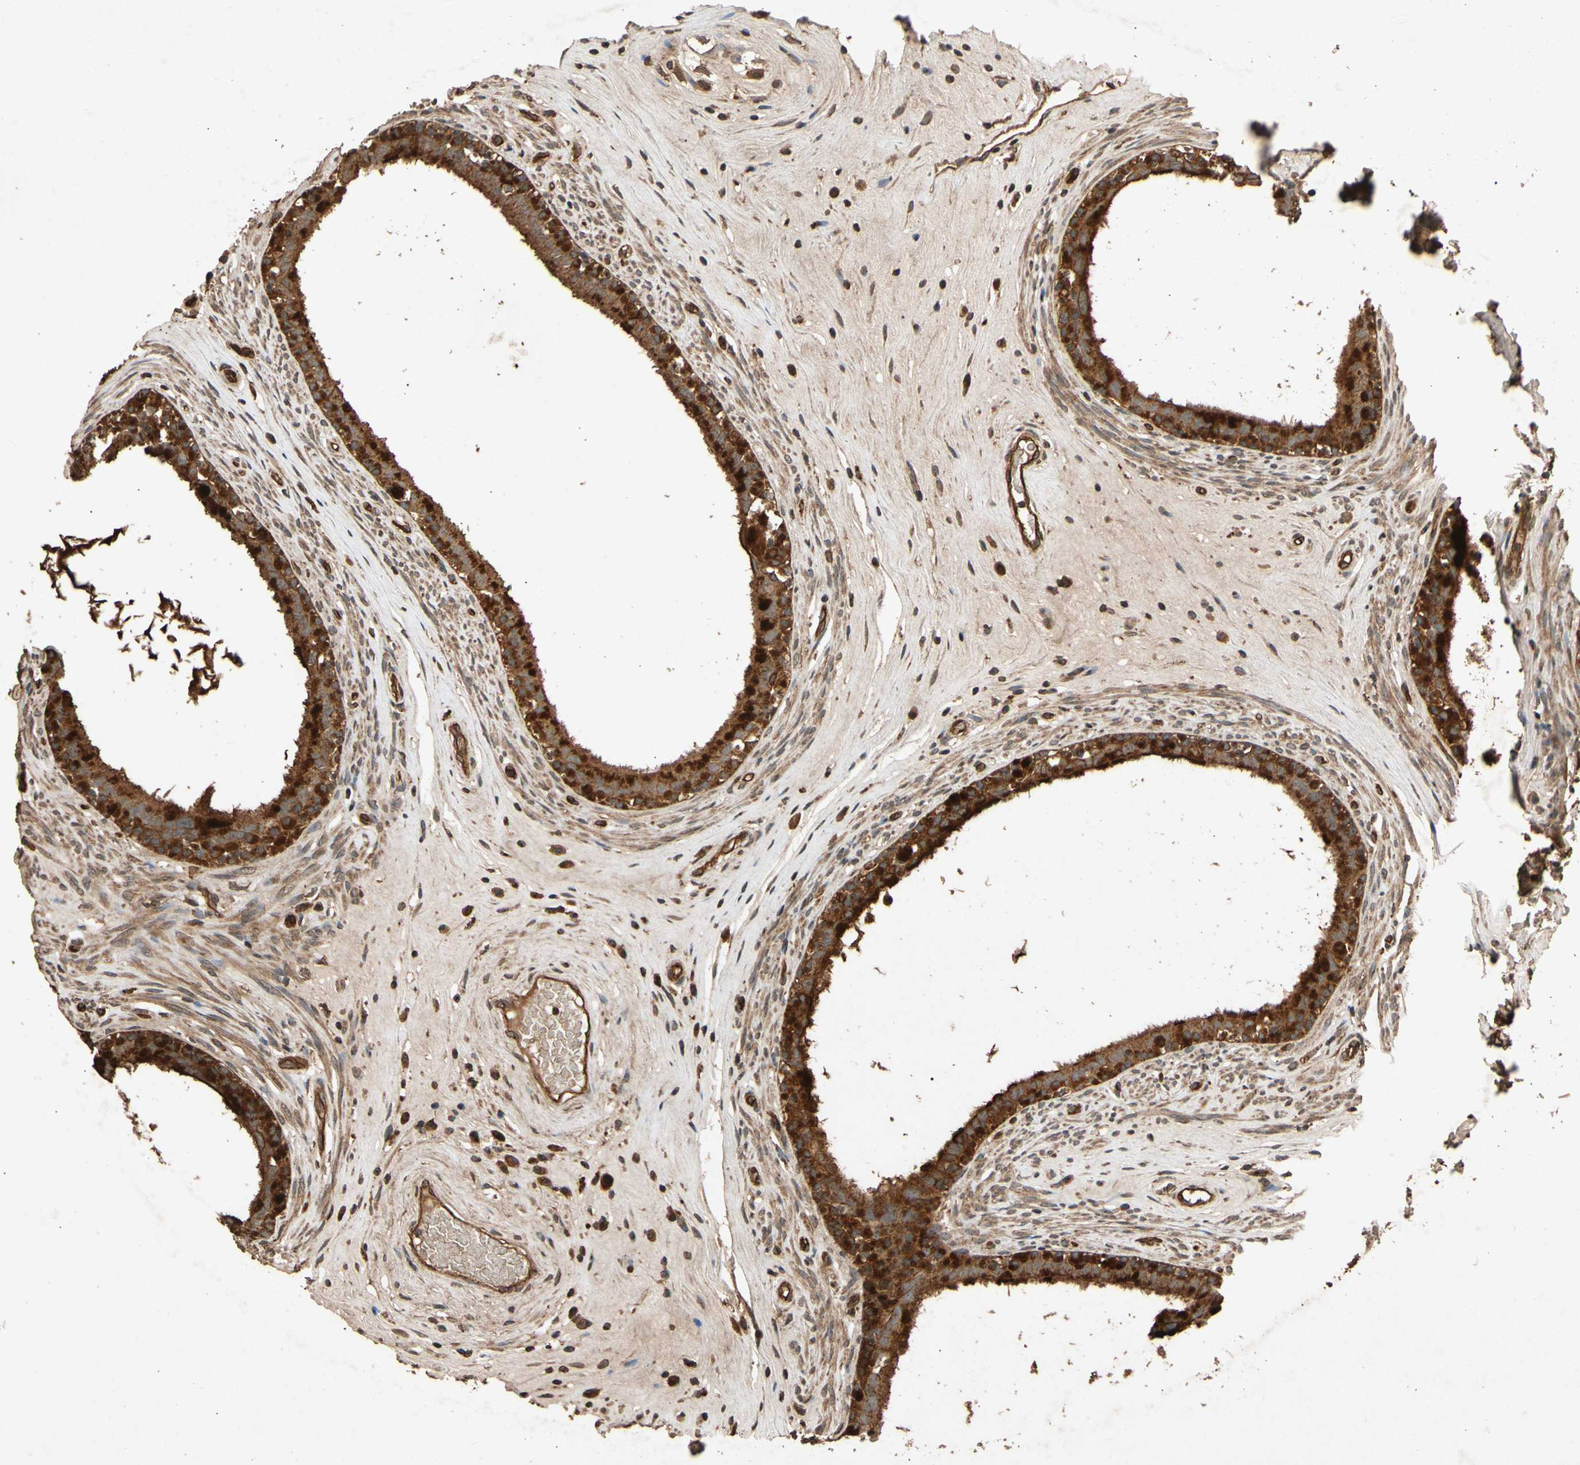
{"staining": {"intensity": "strong", "quantity": ">75%", "location": "cytoplasmic/membranous"}, "tissue": "epididymis", "cell_type": "Glandular cells", "image_type": "normal", "snomed": [{"axis": "morphology", "description": "Normal tissue, NOS"}, {"axis": "morphology", "description": "Inflammation, NOS"}, {"axis": "topography", "description": "Epididymis"}], "caption": "Protein staining displays strong cytoplasmic/membranous positivity in about >75% of glandular cells in unremarkable epididymis. (brown staining indicates protein expression, while blue staining denotes nuclei).", "gene": "TXN2", "patient": {"sex": "male", "age": 84}}